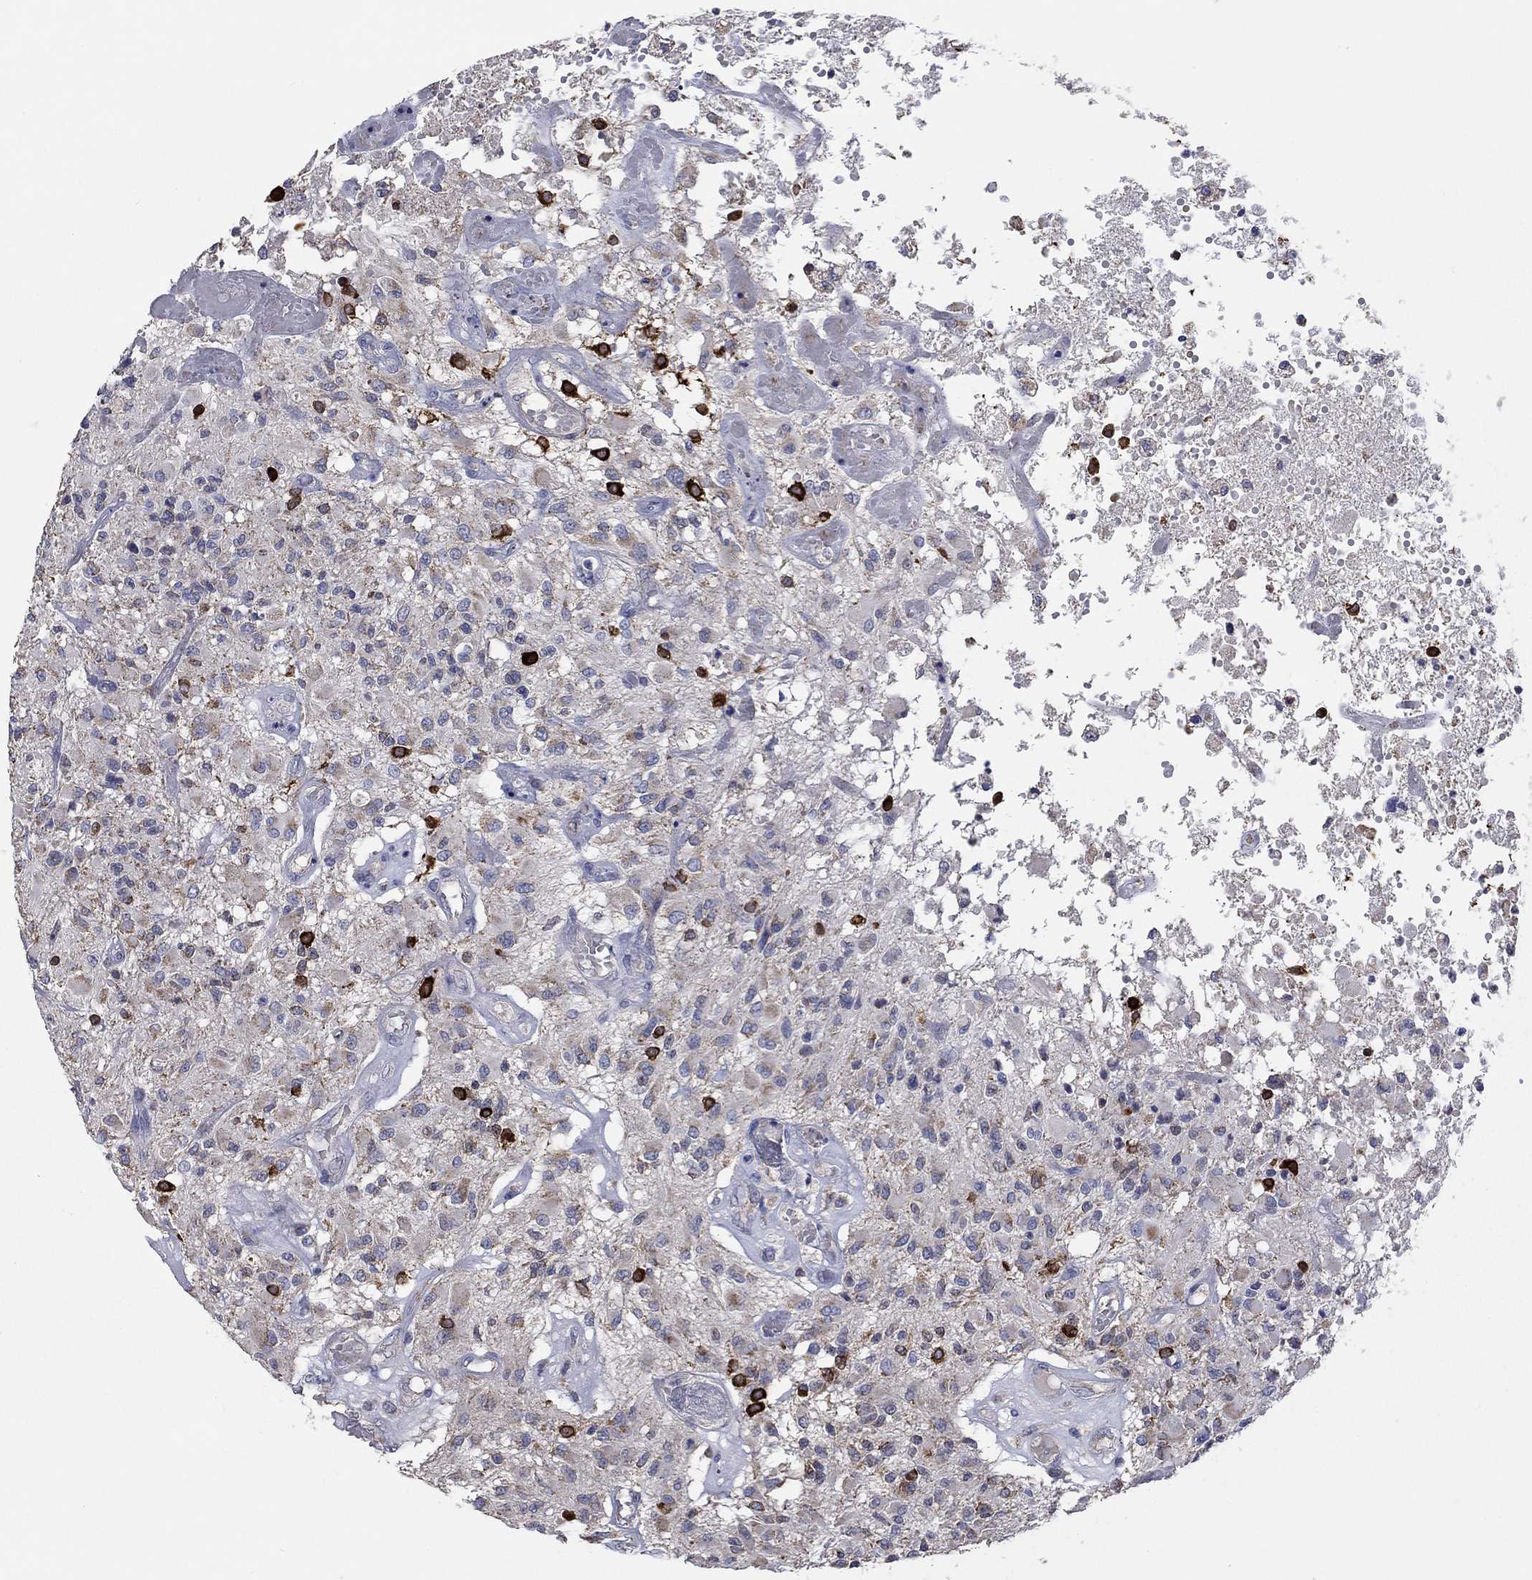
{"staining": {"intensity": "strong", "quantity": "<25%", "location": "cytoplasmic/membranous"}, "tissue": "glioma", "cell_type": "Tumor cells", "image_type": "cancer", "snomed": [{"axis": "morphology", "description": "Glioma, malignant, High grade"}, {"axis": "topography", "description": "Brain"}], "caption": "IHC staining of glioma, which reveals medium levels of strong cytoplasmic/membranous expression in about <25% of tumor cells indicating strong cytoplasmic/membranous protein expression. The staining was performed using DAB (3,3'-diaminobenzidine) (brown) for protein detection and nuclei were counterstained in hematoxylin (blue).", "gene": "UGT8", "patient": {"sex": "female", "age": 63}}